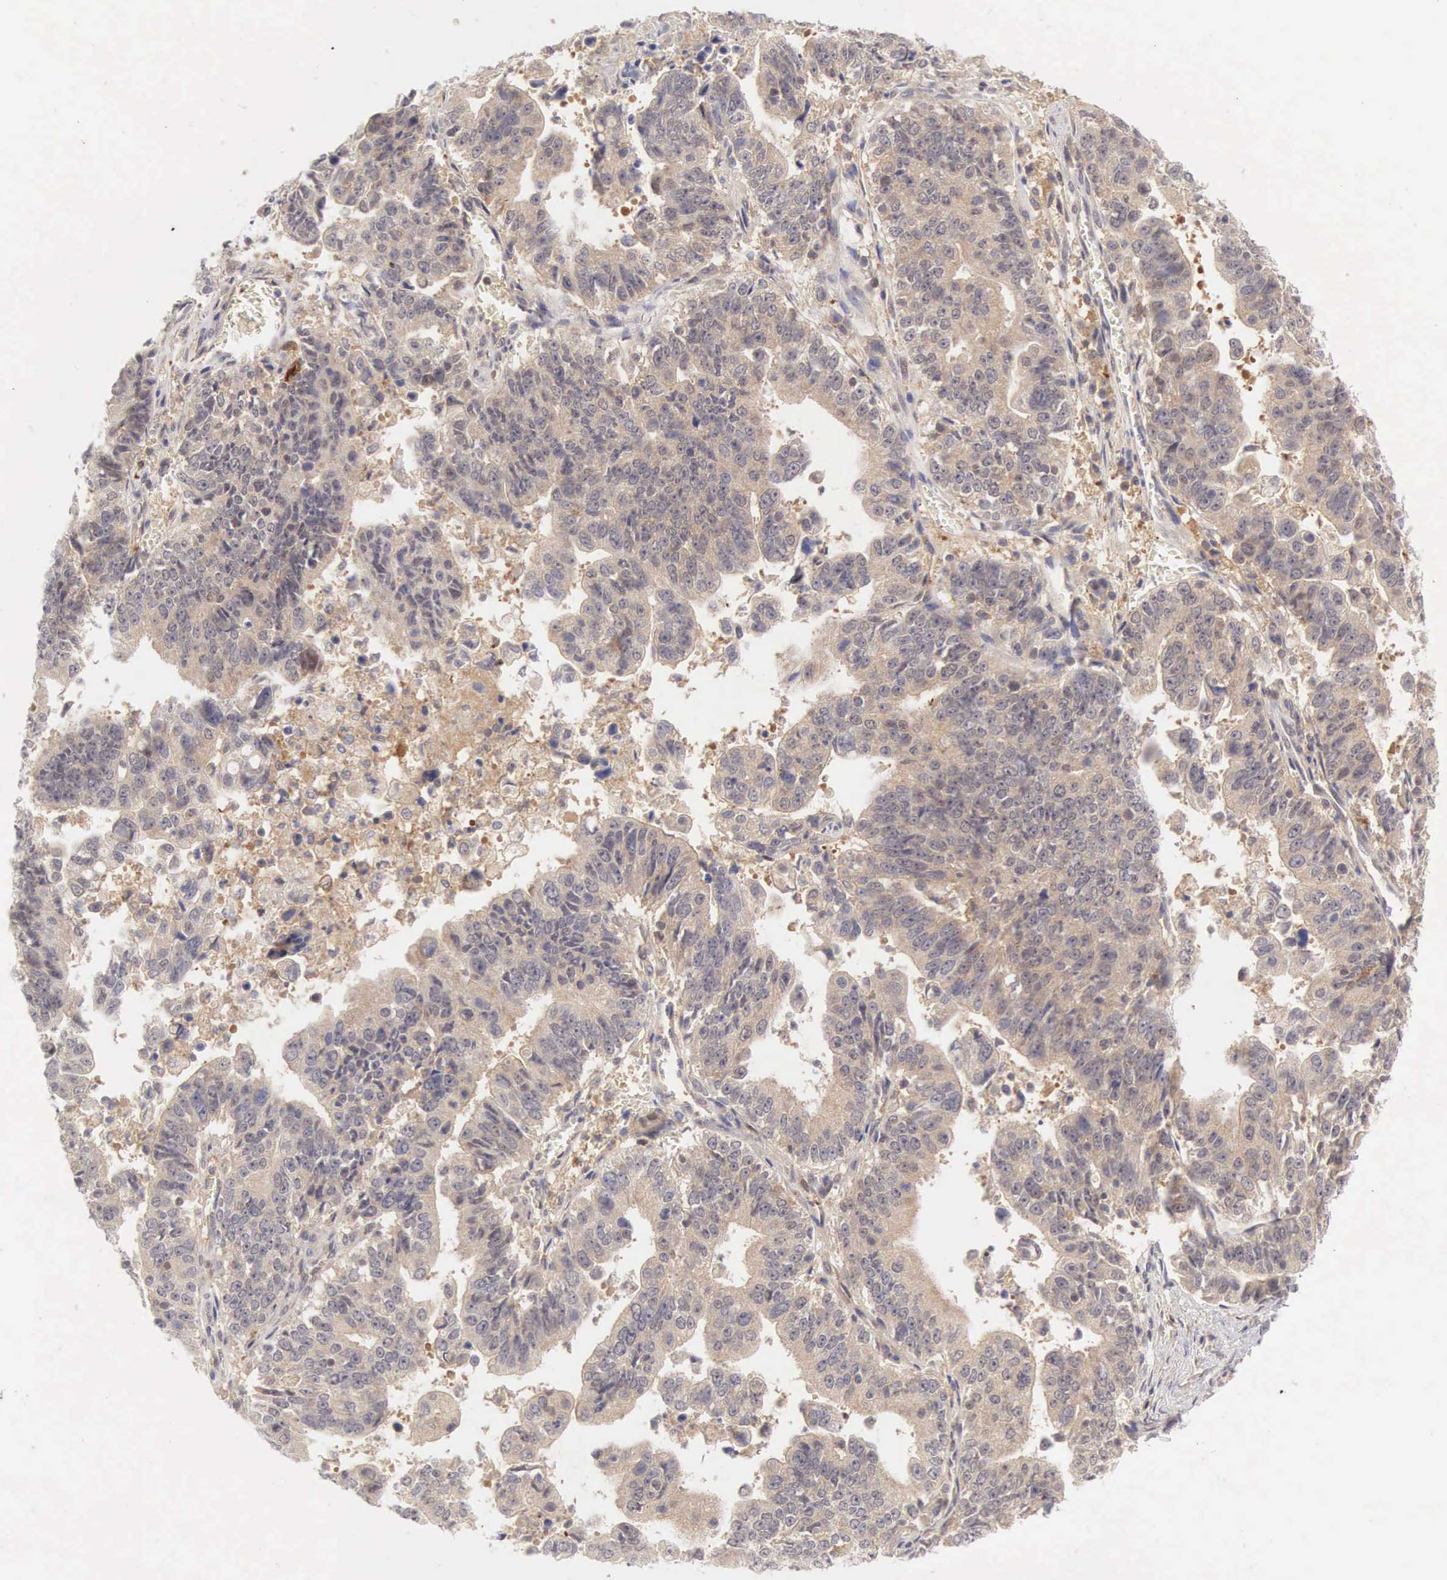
{"staining": {"intensity": "weak", "quantity": ">75%", "location": "cytoplasmic/membranous"}, "tissue": "stomach cancer", "cell_type": "Tumor cells", "image_type": "cancer", "snomed": [{"axis": "morphology", "description": "Adenocarcinoma, NOS"}, {"axis": "topography", "description": "Stomach, upper"}], "caption": "An immunohistochemistry histopathology image of tumor tissue is shown. Protein staining in brown shows weak cytoplasmic/membranous positivity in adenocarcinoma (stomach) within tumor cells.", "gene": "CD1A", "patient": {"sex": "female", "age": 50}}